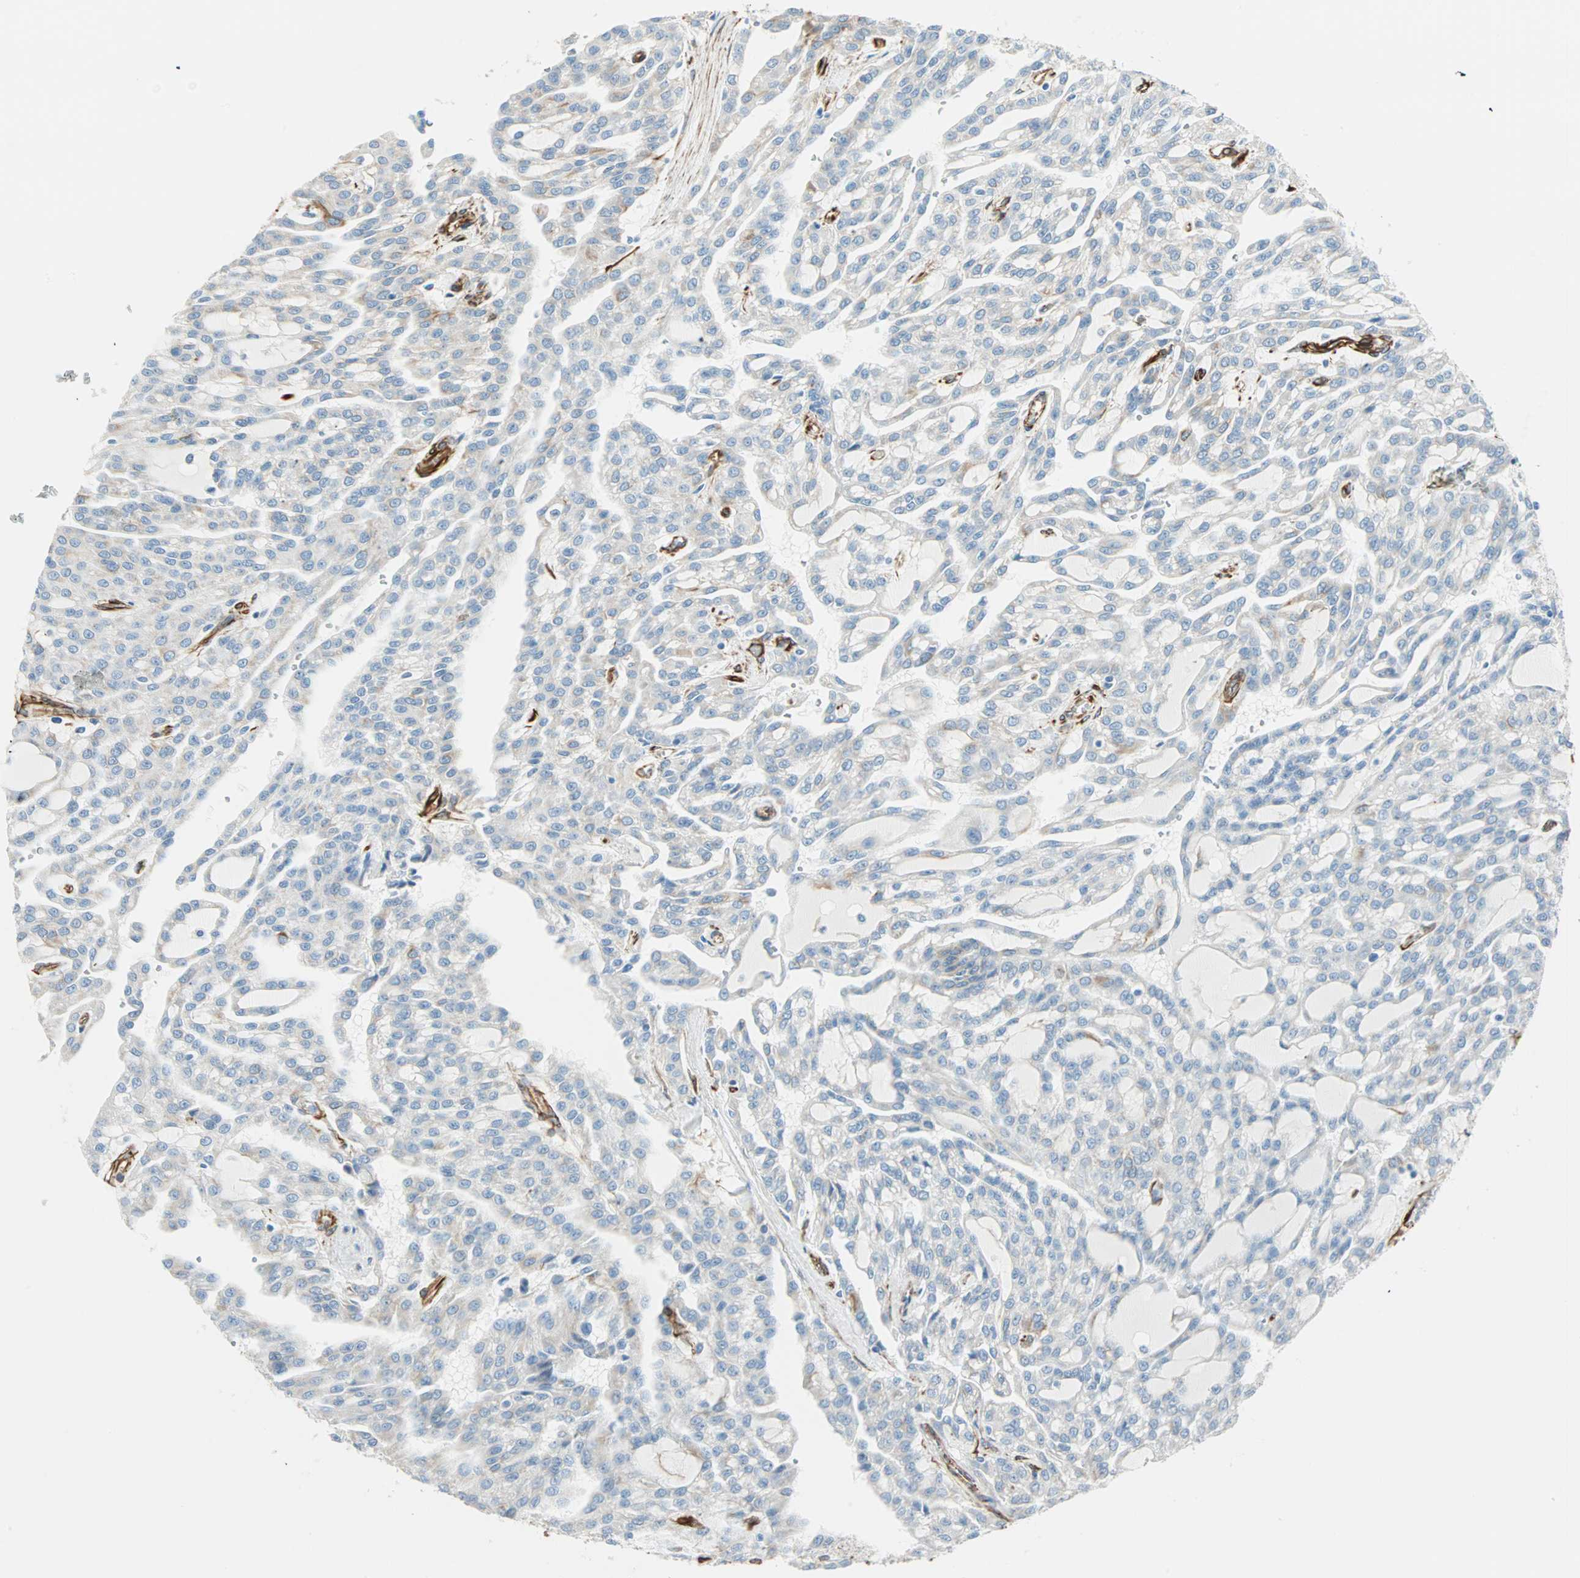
{"staining": {"intensity": "negative", "quantity": "none", "location": "none"}, "tissue": "renal cancer", "cell_type": "Tumor cells", "image_type": "cancer", "snomed": [{"axis": "morphology", "description": "Adenocarcinoma, NOS"}, {"axis": "topography", "description": "Kidney"}], "caption": "The IHC micrograph has no significant positivity in tumor cells of renal cancer (adenocarcinoma) tissue.", "gene": "NES", "patient": {"sex": "male", "age": 63}}